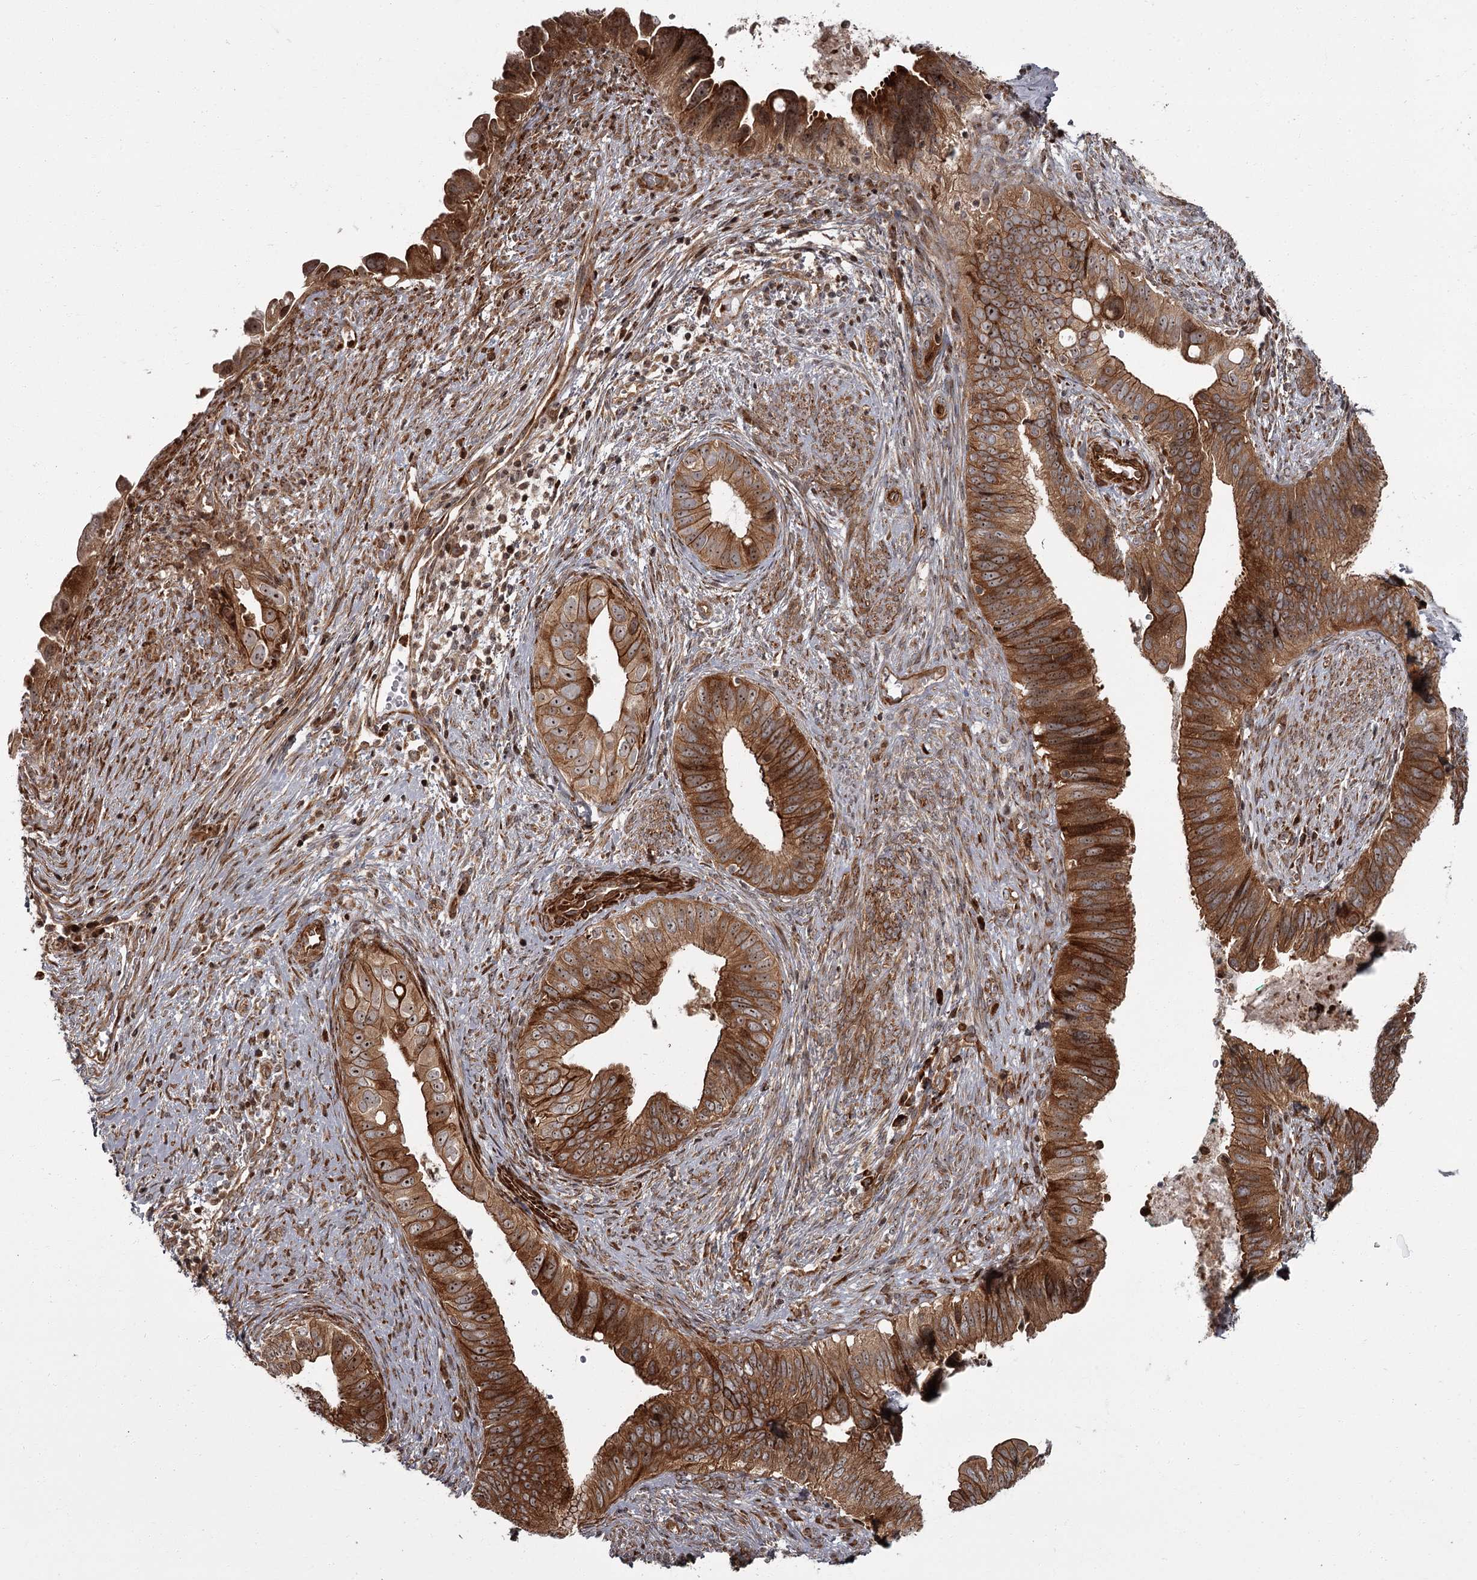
{"staining": {"intensity": "strong", "quantity": ">75%", "location": "cytoplasmic/membranous,nuclear"}, "tissue": "cervical cancer", "cell_type": "Tumor cells", "image_type": "cancer", "snomed": [{"axis": "morphology", "description": "Adenocarcinoma, NOS"}, {"axis": "topography", "description": "Cervix"}], "caption": "Tumor cells reveal high levels of strong cytoplasmic/membranous and nuclear positivity in approximately >75% of cells in cervical cancer.", "gene": "THAP9", "patient": {"sex": "female", "age": 42}}